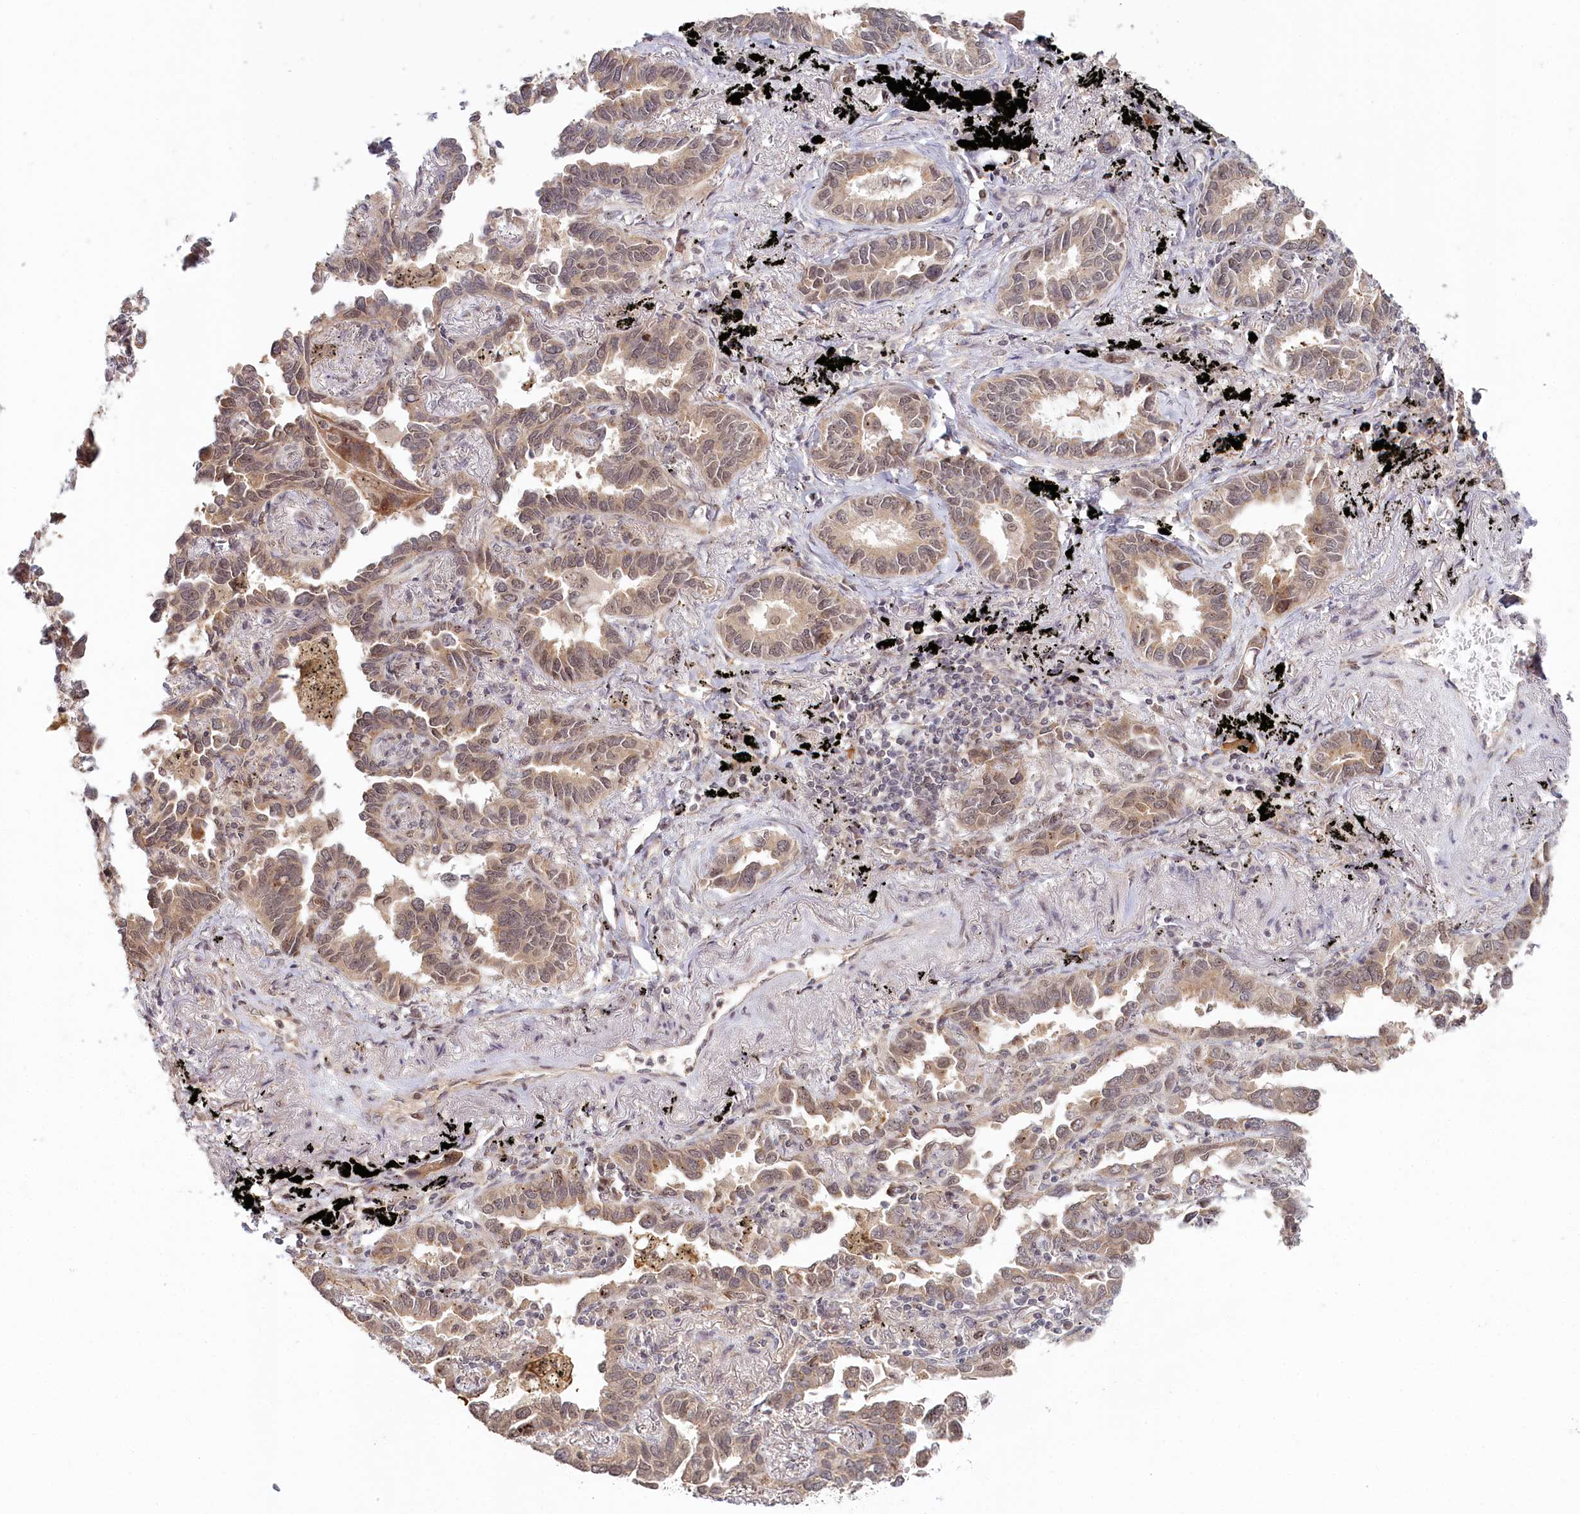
{"staining": {"intensity": "moderate", "quantity": ">75%", "location": "cytoplasmic/membranous,nuclear"}, "tissue": "lung cancer", "cell_type": "Tumor cells", "image_type": "cancer", "snomed": [{"axis": "morphology", "description": "Adenocarcinoma, NOS"}, {"axis": "topography", "description": "Lung"}], "caption": "The immunohistochemical stain shows moderate cytoplasmic/membranous and nuclear expression in tumor cells of lung cancer (adenocarcinoma) tissue.", "gene": "WAPL", "patient": {"sex": "male", "age": 67}}